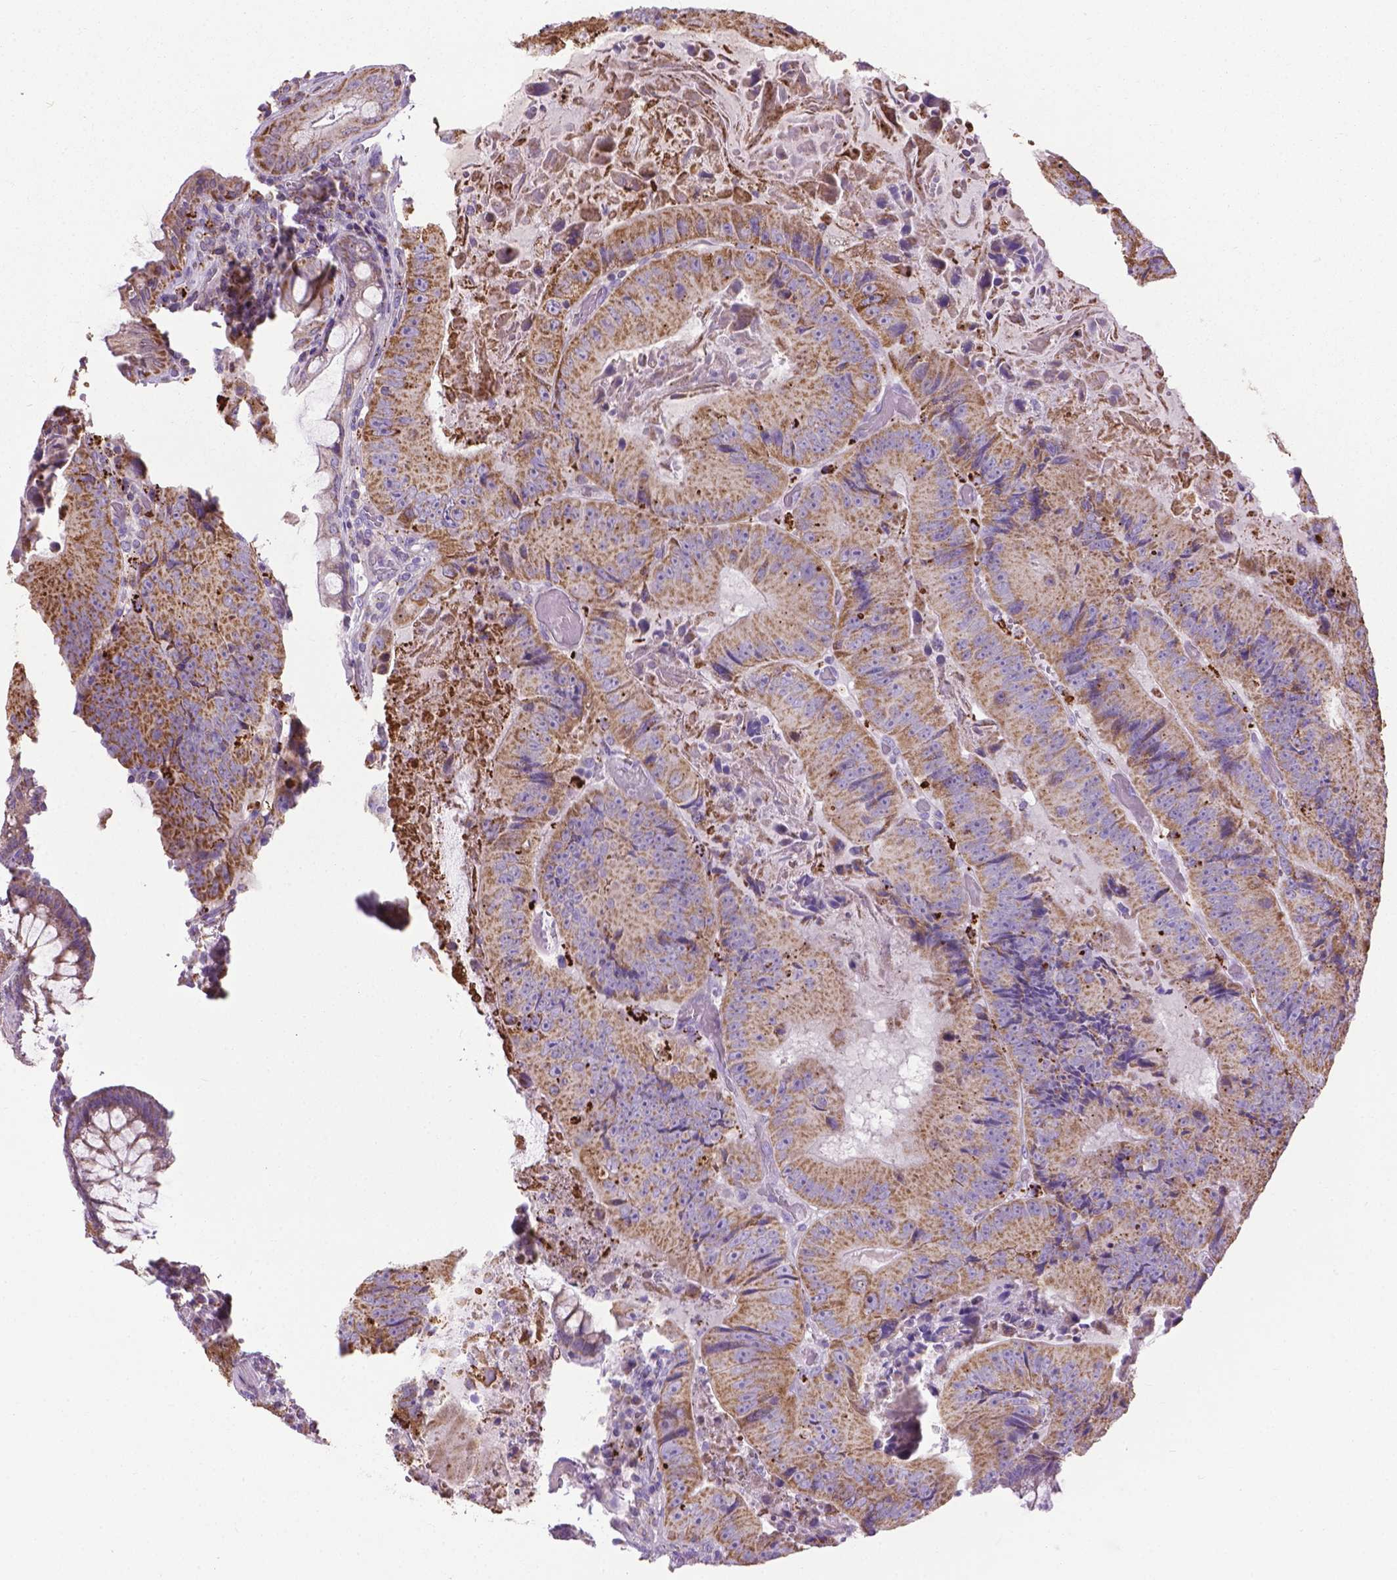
{"staining": {"intensity": "moderate", "quantity": ">75%", "location": "cytoplasmic/membranous"}, "tissue": "colorectal cancer", "cell_type": "Tumor cells", "image_type": "cancer", "snomed": [{"axis": "morphology", "description": "Adenocarcinoma, NOS"}, {"axis": "topography", "description": "Colon"}], "caption": "IHC (DAB (3,3'-diaminobenzidine)) staining of colorectal cancer demonstrates moderate cytoplasmic/membranous protein staining in about >75% of tumor cells. (Stains: DAB (3,3'-diaminobenzidine) in brown, nuclei in blue, Microscopy: brightfield microscopy at high magnification).", "gene": "VDAC1", "patient": {"sex": "female", "age": 86}}